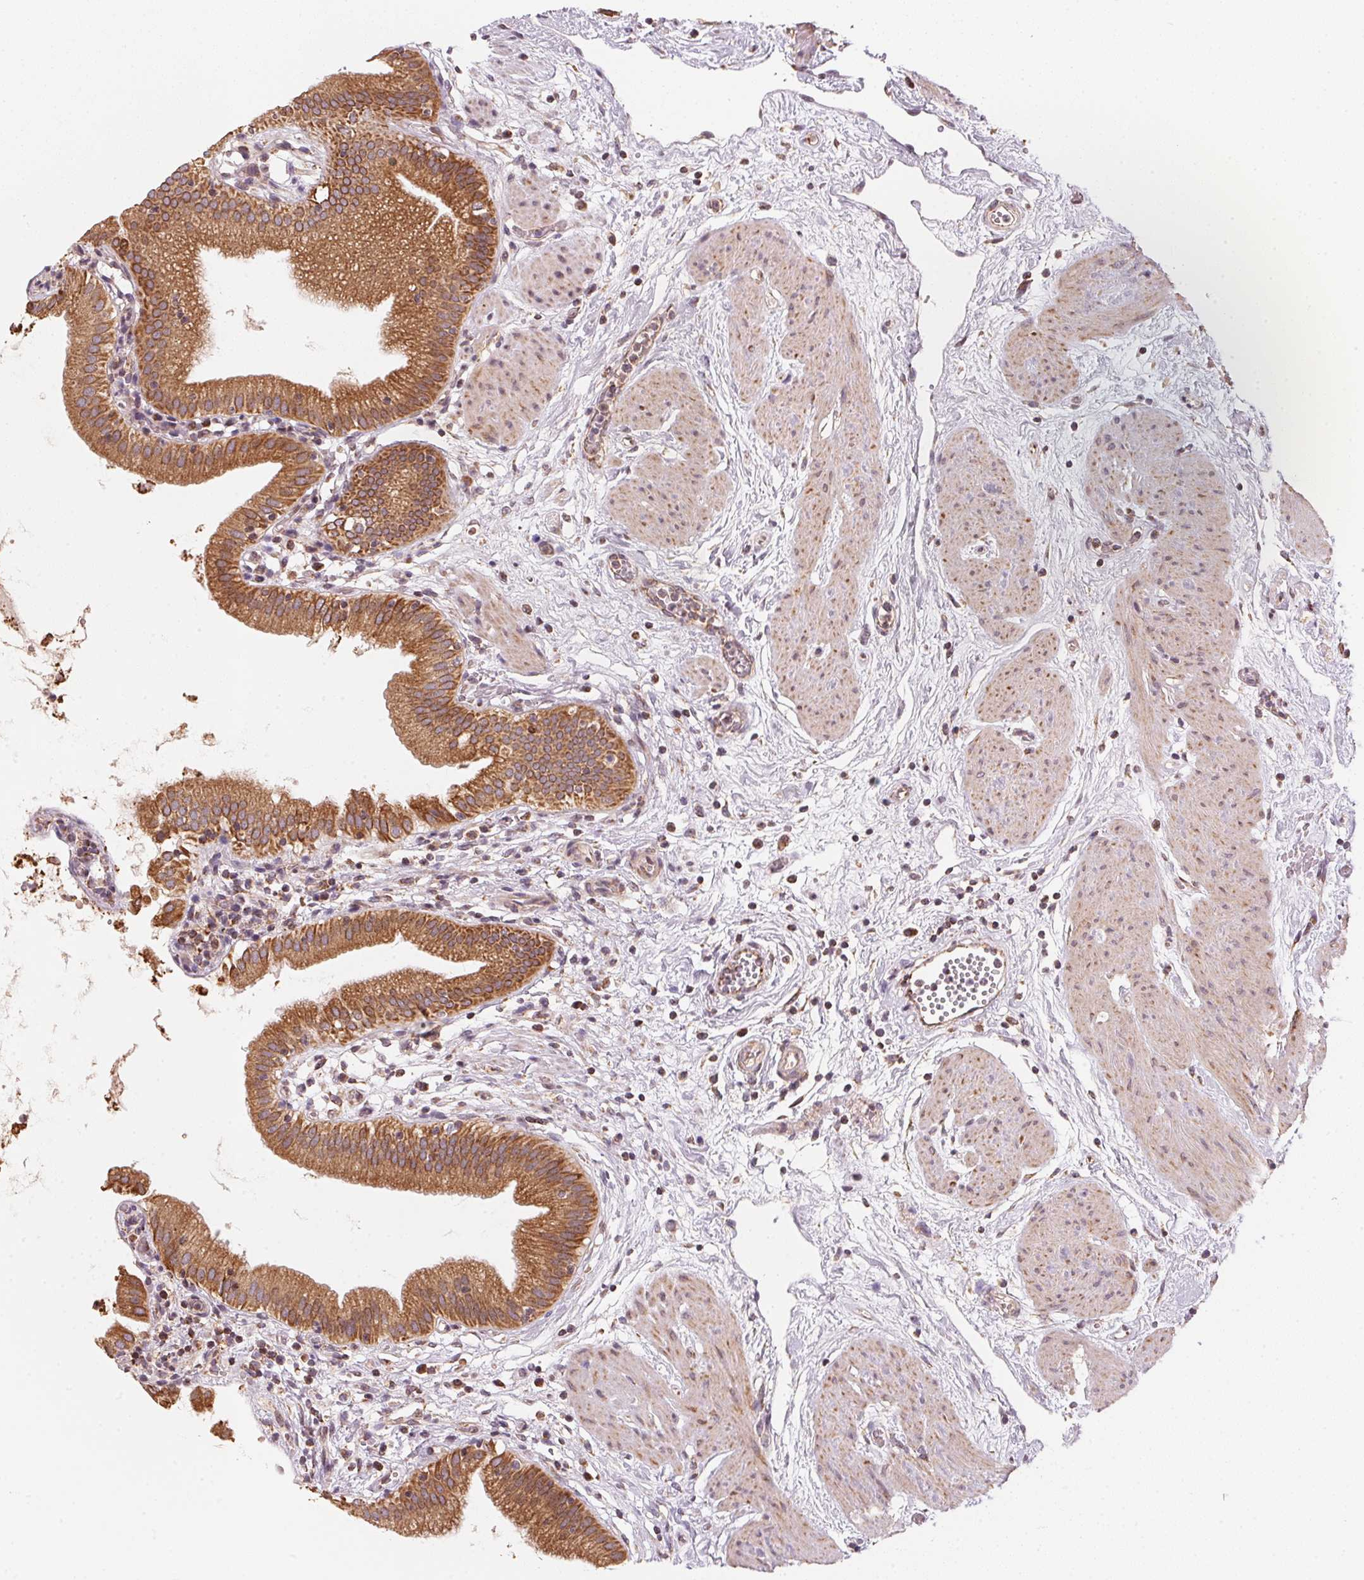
{"staining": {"intensity": "strong", "quantity": ">75%", "location": "cytoplasmic/membranous"}, "tissue": "gallbladder", "cell_type": "Glandular cells", "image_type": "normal", "snomed": [{"axis": "morphology", "description": "Normal tissue, NOS"}, {"axis": "topography", "description": "Gallbladder"}], "caption": "High-power microscopy captured an immunohistochemistry histopathology image of normal gallbladder, revealing strong cytoplasmic/membranous staining in approximately >75% of glandular cells.", "gene": "MATCAP1", "patient": {"sex": "female", "age": 65}}